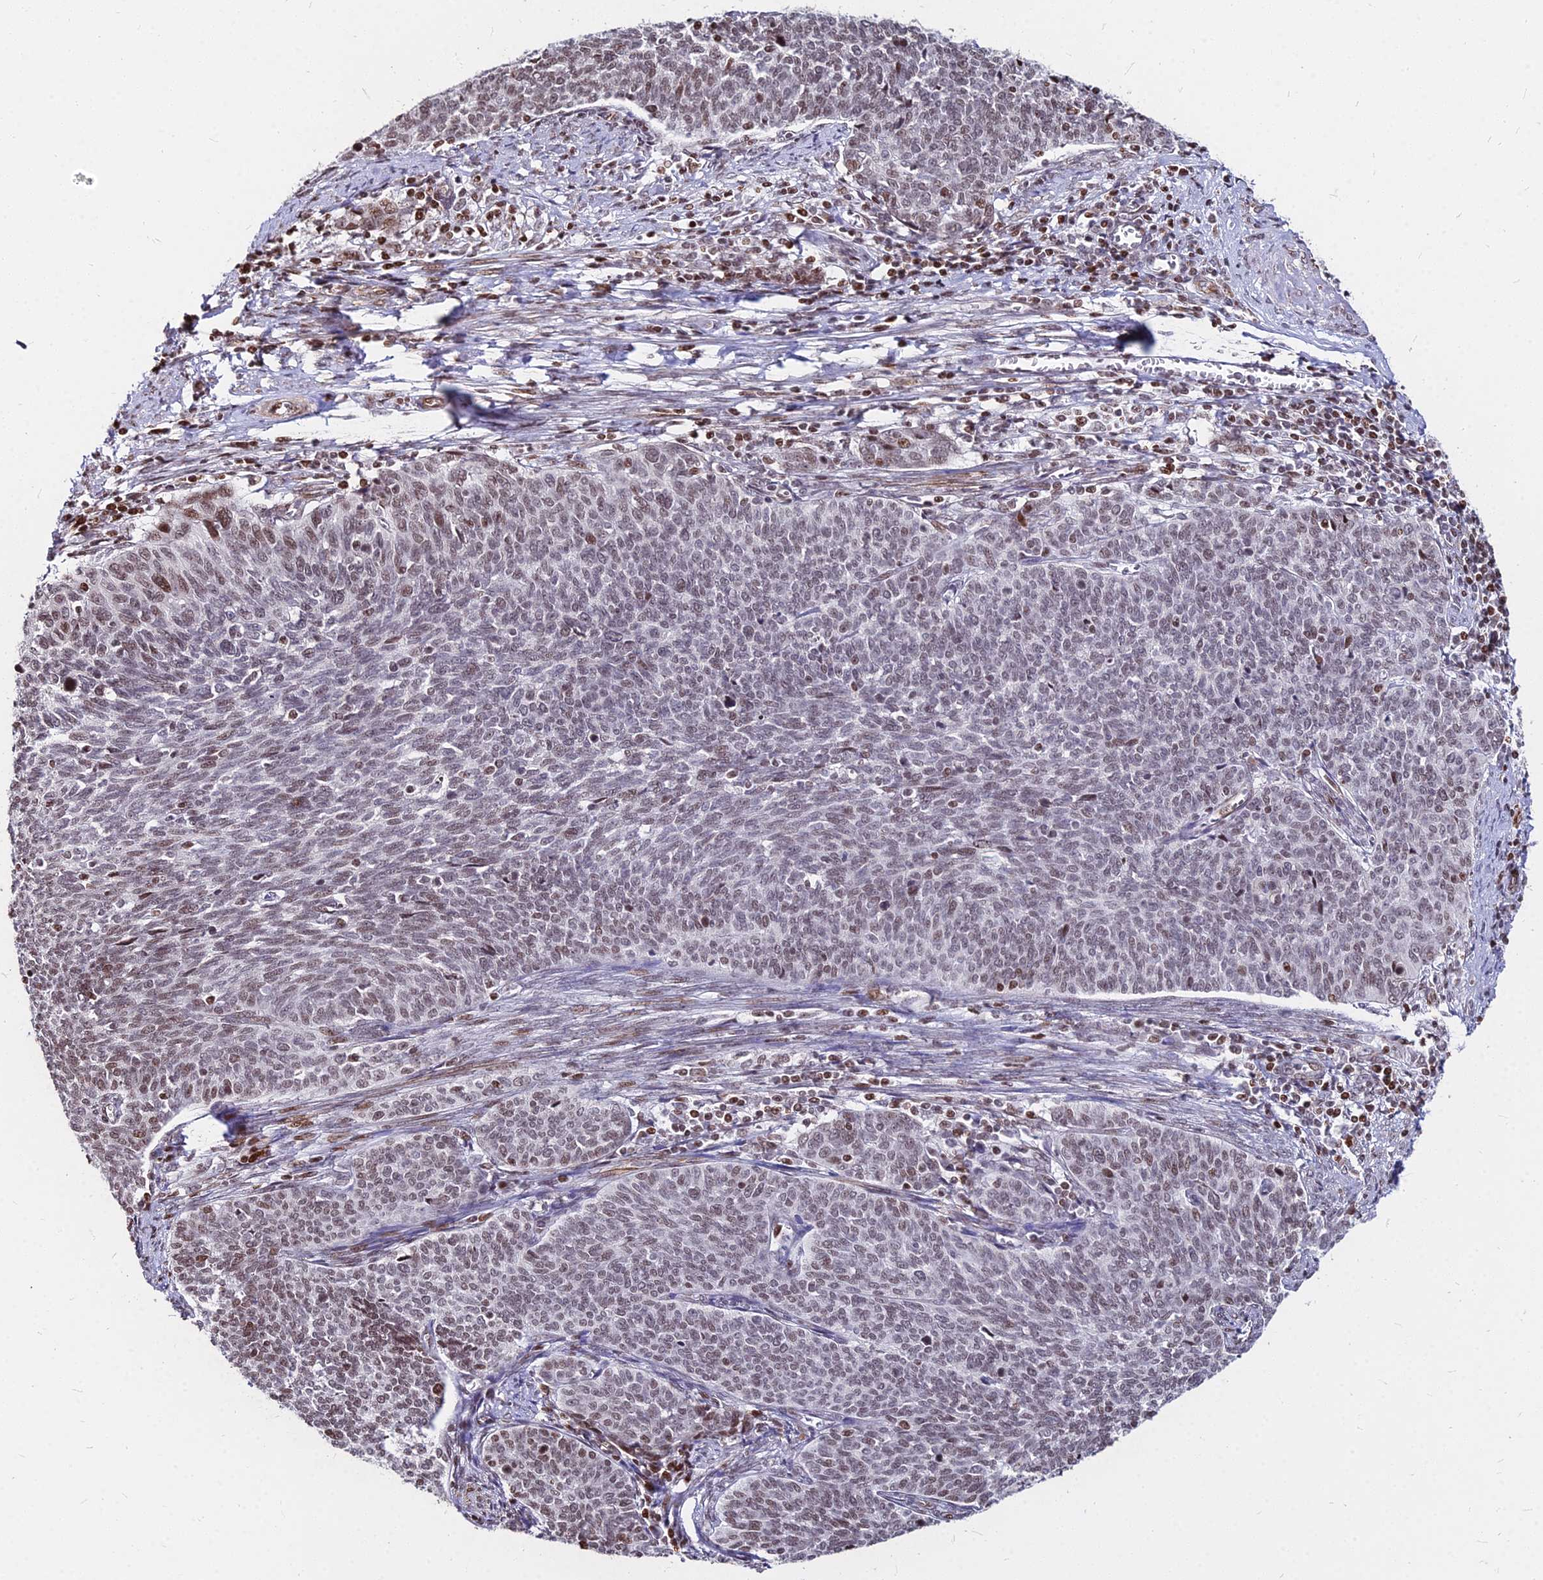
{"staining": {"intensity": "moderate", "quantity": ">75%", "location": "nuclear"}, "tissue": "cervical cancer", "cell_type": "Tumor cells", "image_type": "cancer", "snomed": [{"axis": "morphology", "description": "Squamous cell carcinoma, NOS"}, {"axis": "topography", "description": "Cervix"}], "caption": "Protein staining by IHC shows moderate nuclear staining in approximately >75% of tumor cells in cervical cancer (squamous cell carcinoma). (DAB IHC, brown staining for protein, blue staining for nuclei).", "gene": "NYAP2", "patient": {"sex": "female", "age": 39}}